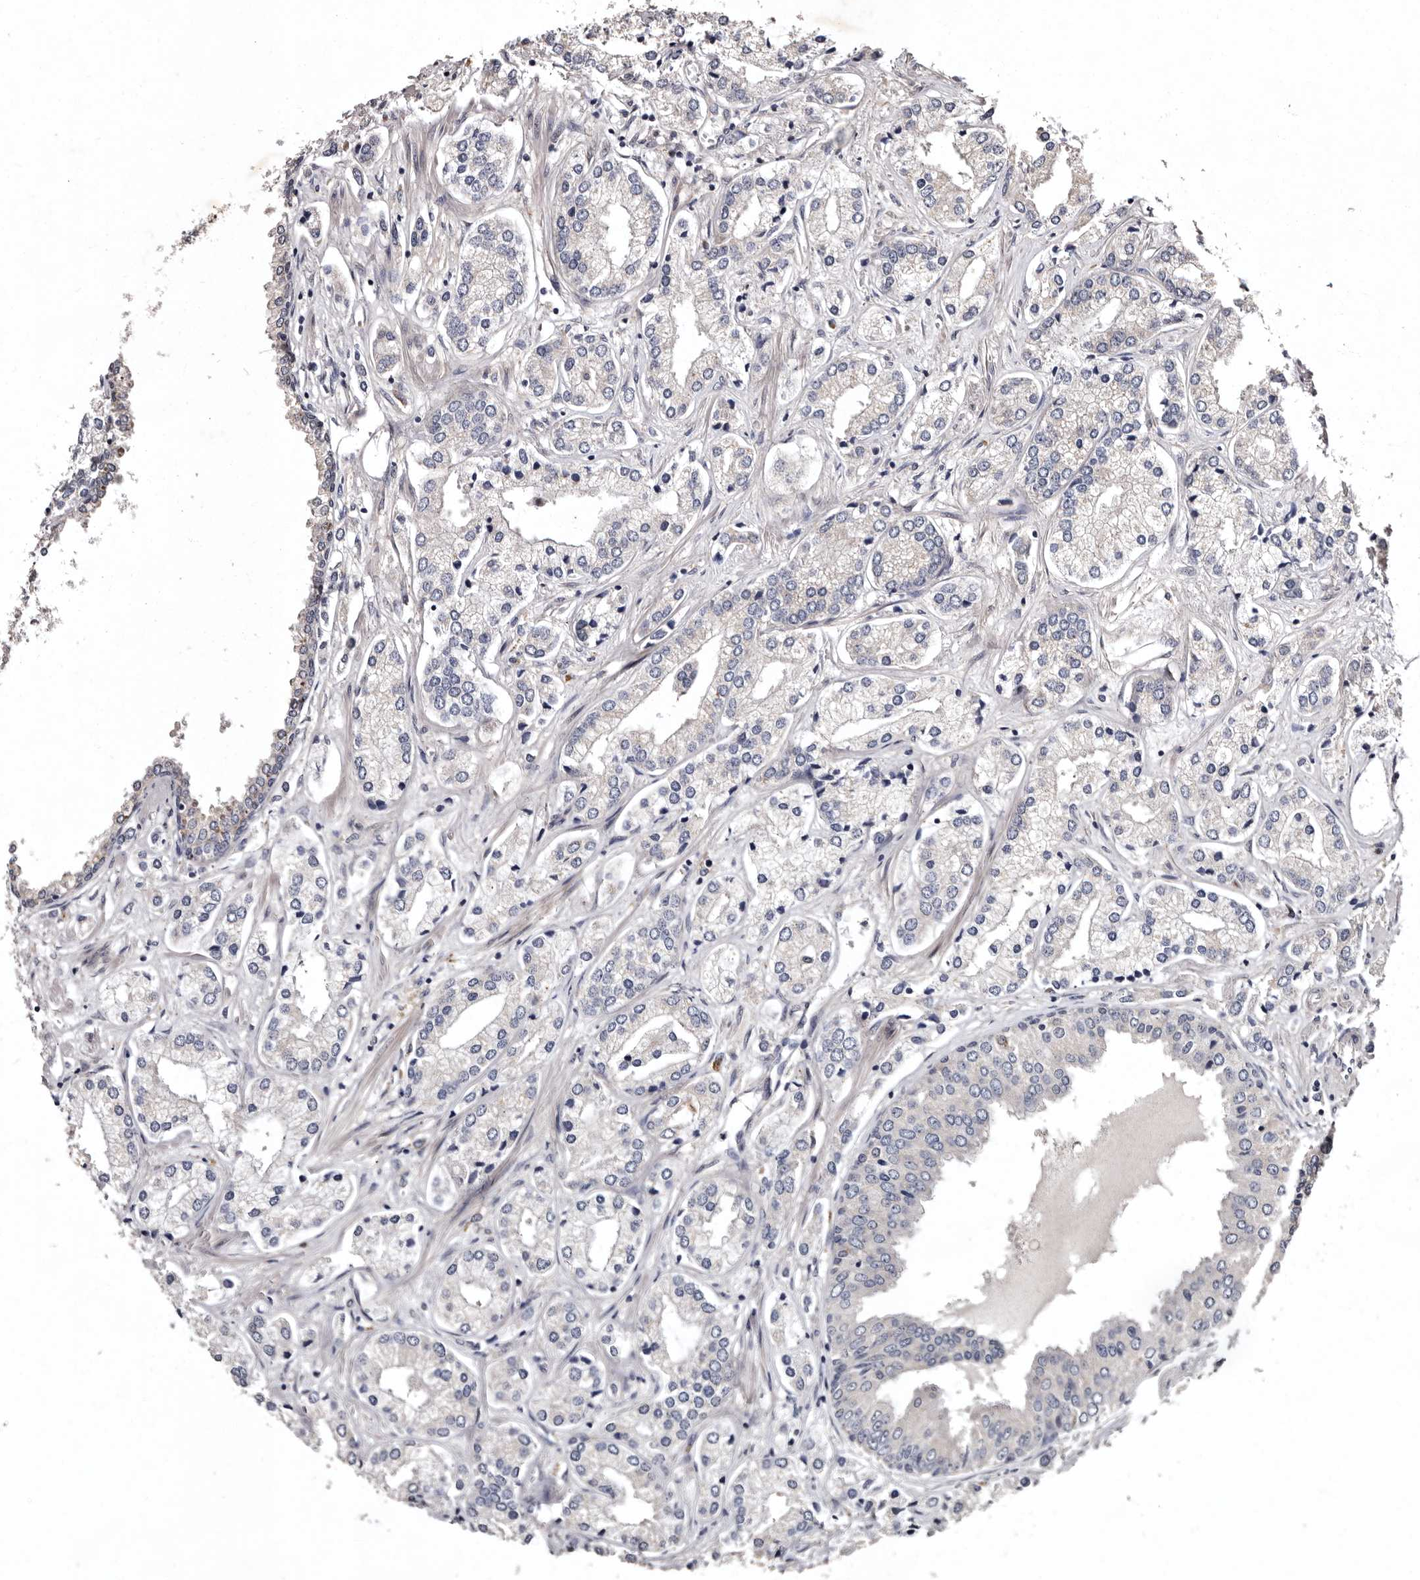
{"staining": {"intensity": "negative", "quantity": "none", "location": "none"}, "tissue": "prostate cancer", "cell_type": "Tumor cells", "image_type": "cancer", "snomed": [{"axis": "morphology", "description": "Adenocarcinoma, High grade"}, {"axis": "topography", "description": "Prostate"}], "caption": "This is a photomicrograph of immunohistochemistry staining of adenocarcinoma (high-grade) (prostate), which shows no expression in tumor cells.", "gene": "FAM91A1", "patient": {"sex": "male", "age": 66}}